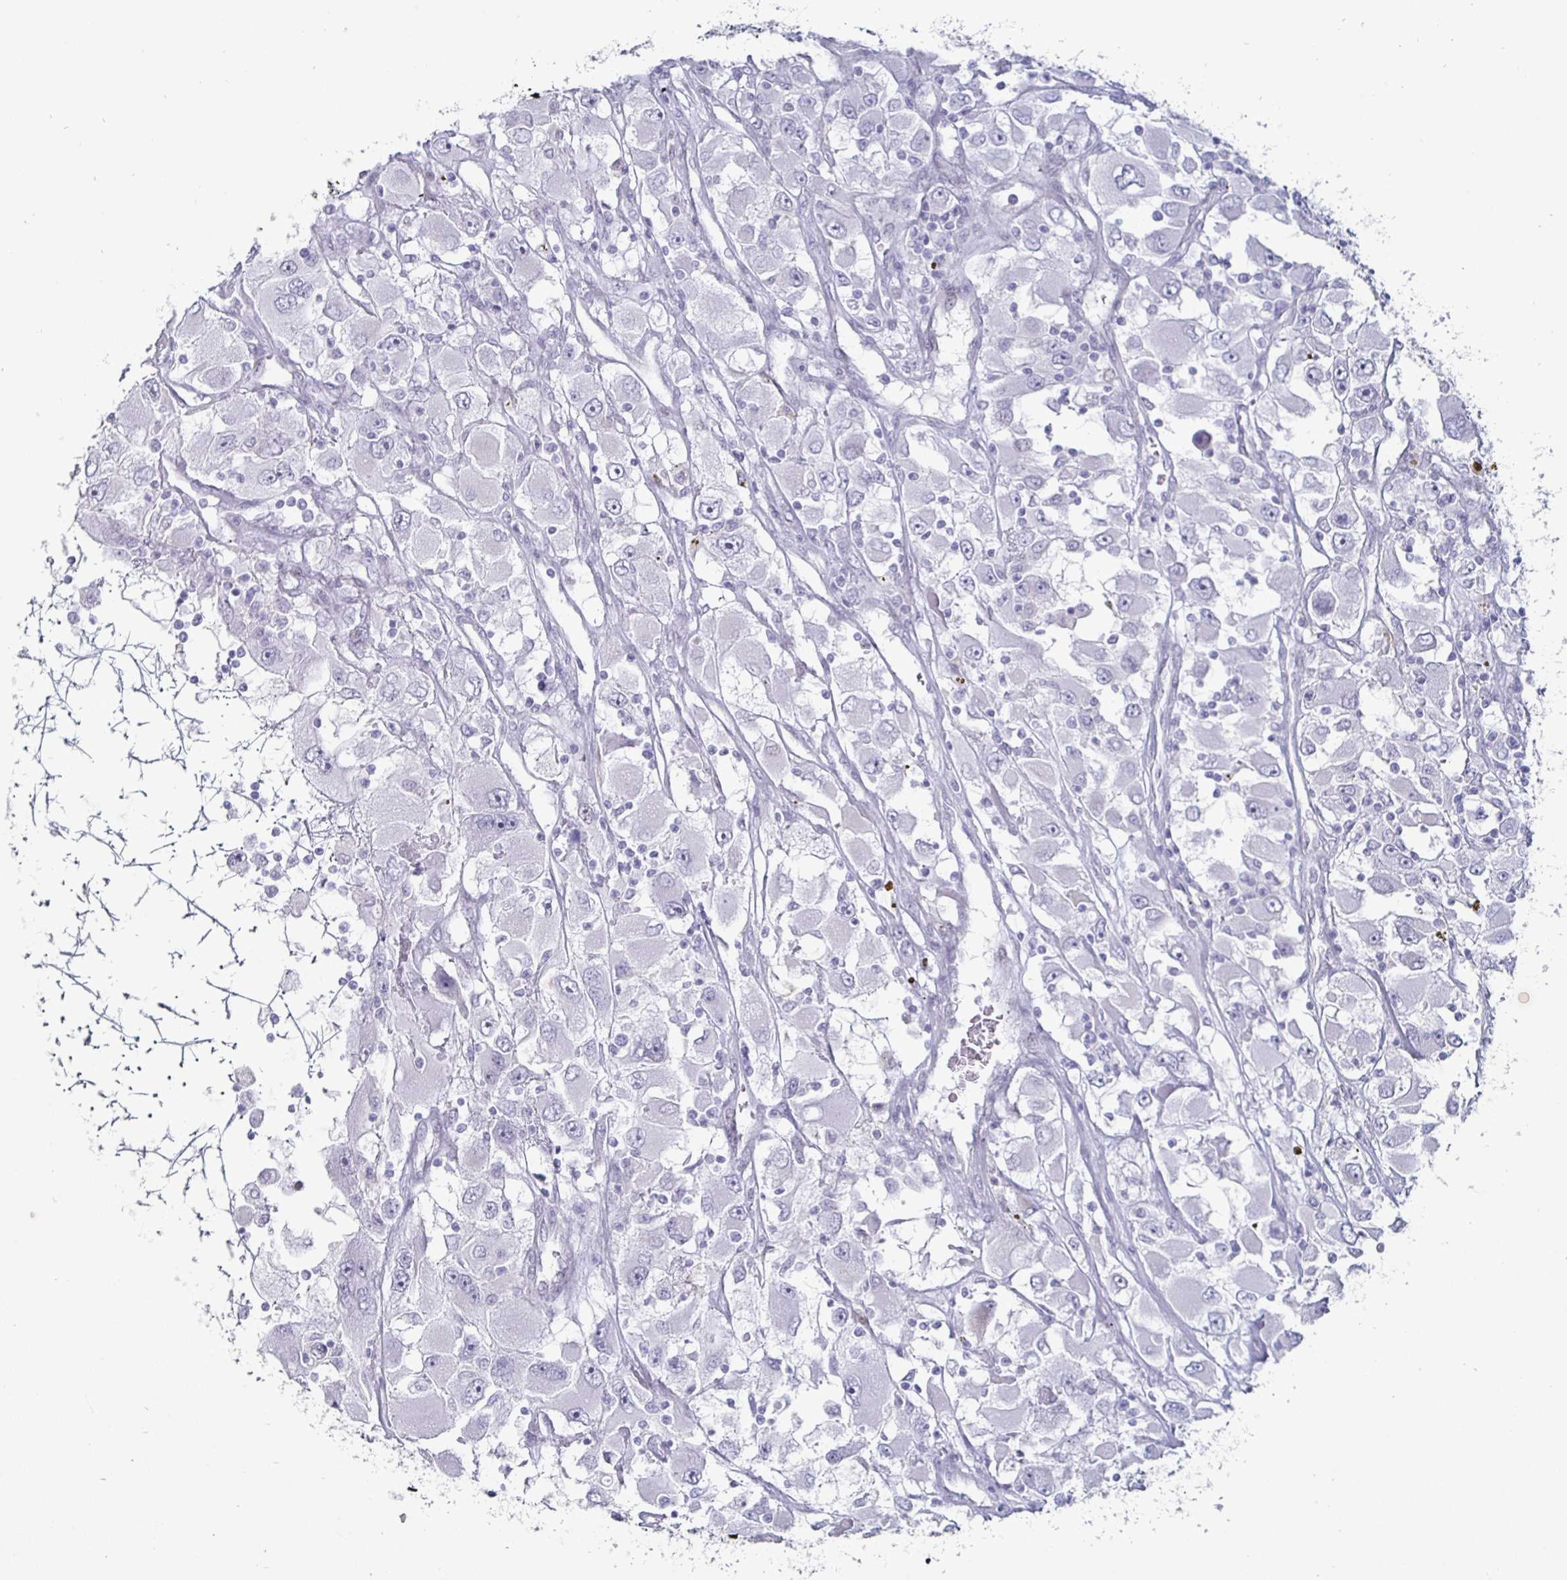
{"staining": {"intensity": "negative", "quantity": "none", "location": "none"}, "tissue": "renal cancer", "cell_type": "Tumor cells", "image_type": "cancer", "snomed": [{"axis": "morphology", "description": "Adenocarcinoma, NOS"}, {"axis": "topography", "description": "Kidney"}], "caption": "There is no significant positivity in tumor cells of renal adenocarcinoma.", "gene": "OOSP2", "patient": {"sex": "female", "age": 52}}